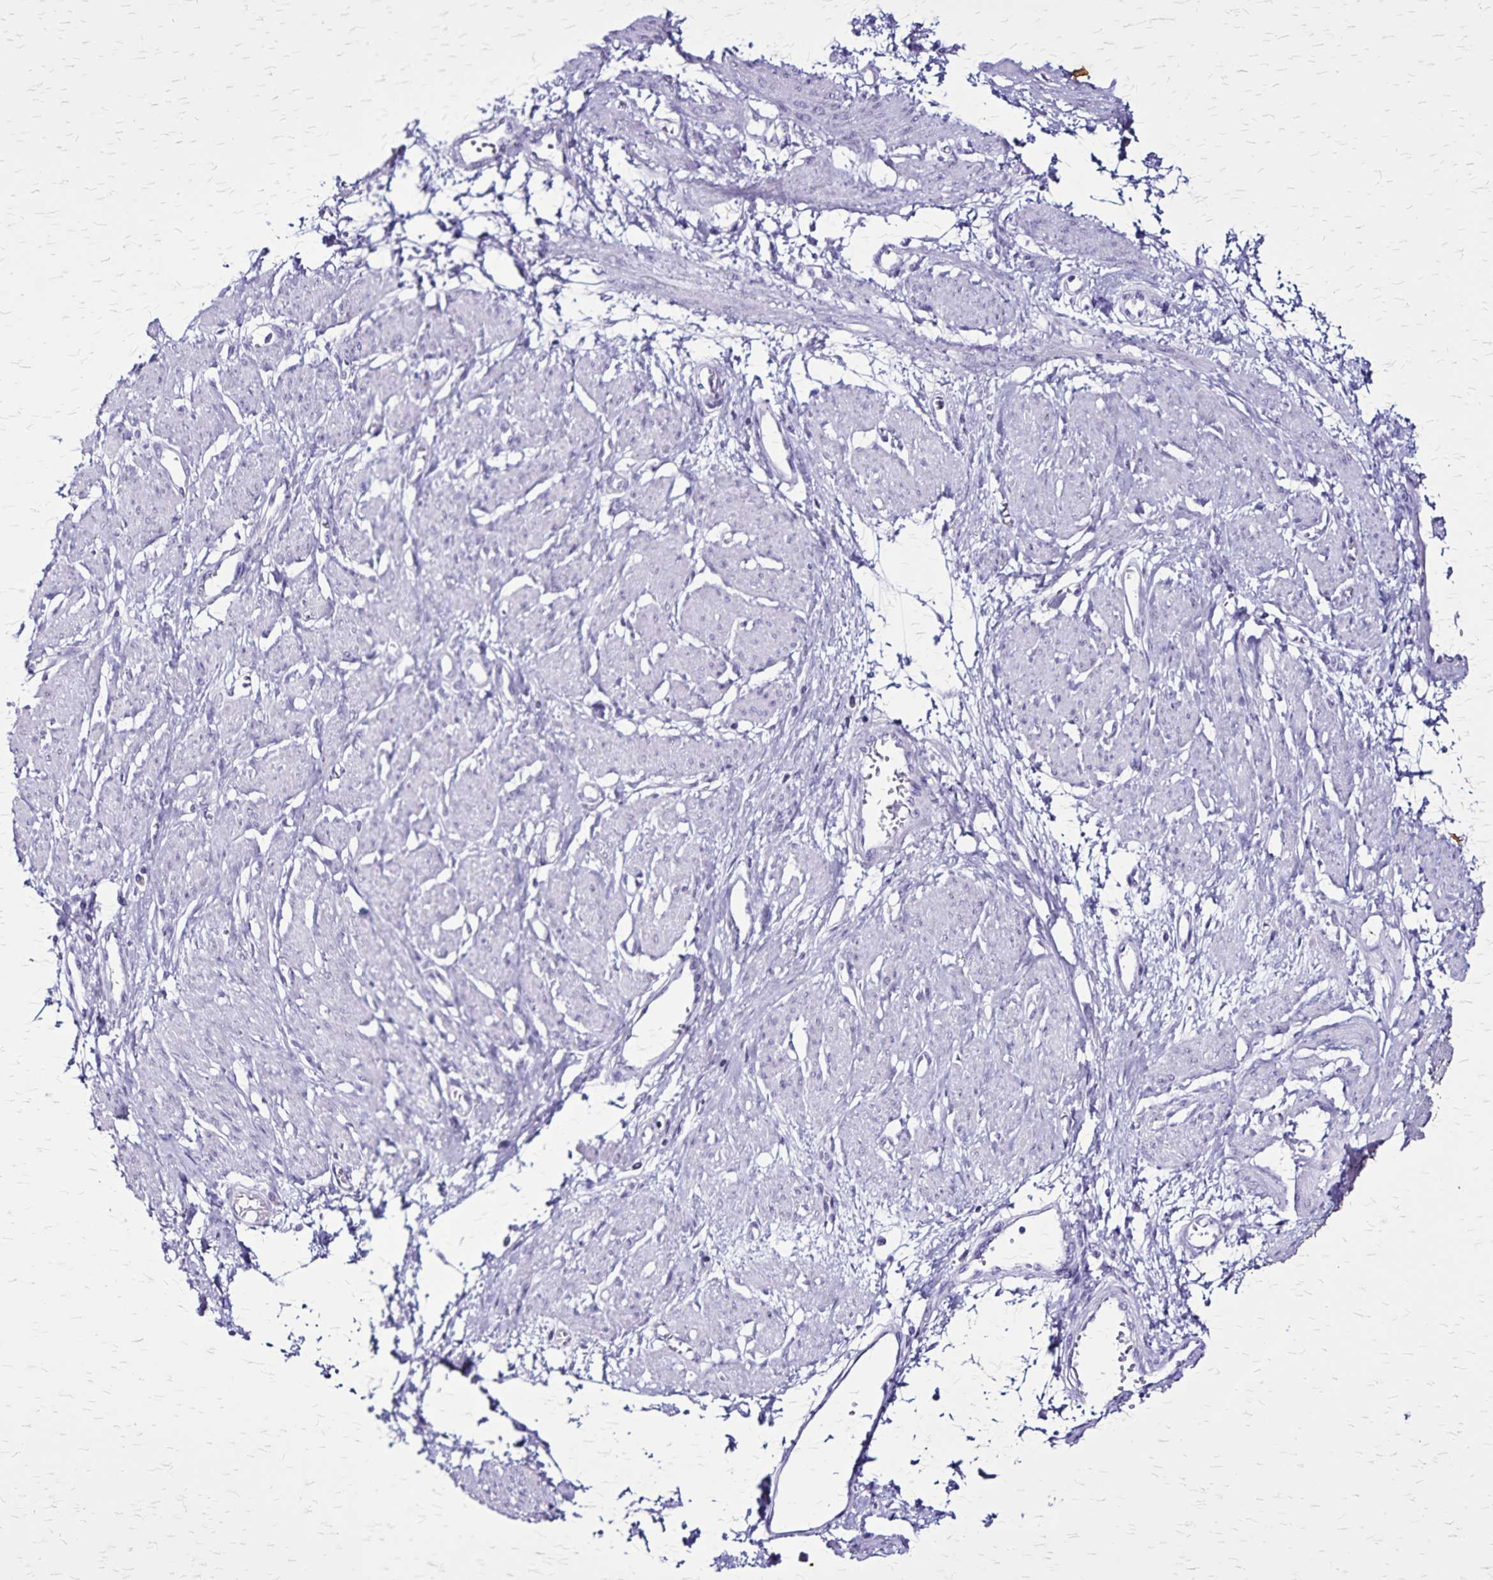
{"staining": {"intensity": "negative", "quantity": "none", "location": "none"}, "tissue": "smooth muscle", "cell_type": "Smooth muscle cells", "image_type": "normal", "snomed": [{"axis": "morphology", "description": "Normal tissue, NOS"}, {"axis": "topography", "description": "Smooth muscle"}, {"axis": "topography", "description": "Uterus"}], "caption": "Immunohistochemistry (IHC) histopathology image of unremarkable smooth muscle: smooth muscle stained with DAB (3,3'-diaminobenzidine) demonstrates no significant protein positivity in smooth muscle cells.", "gene": "KRT2", "patient": {"sex": "female", "age": 39}}